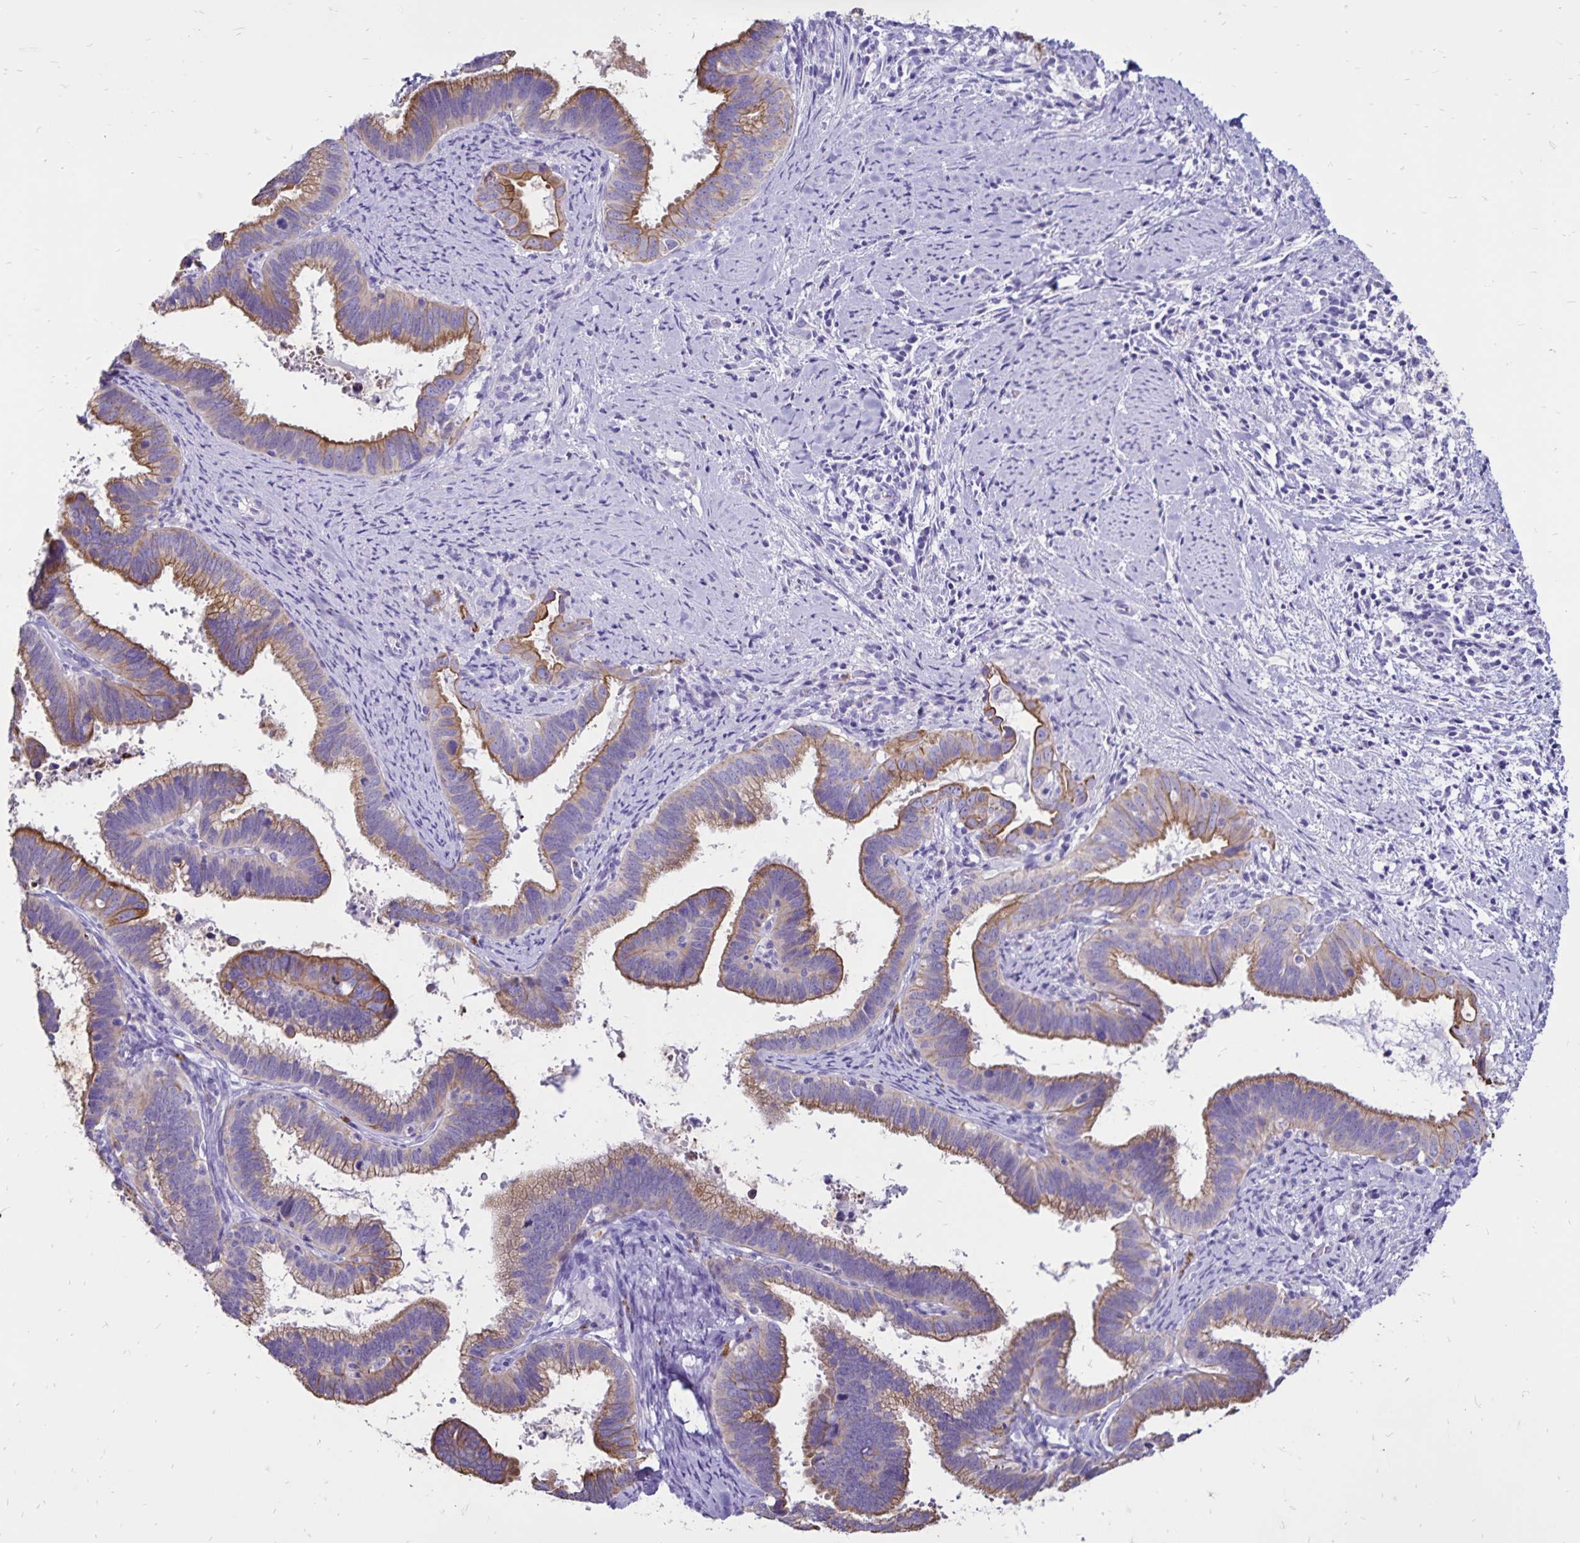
{"staining": {"intensity": "moderate", "quantity": "25%-75%", "location": "cytoplasmic/membranous"}, "tissue": "cervical cancer", "cell_type": "Tumor cells", "image_type": "cancer", "snomed": [{"axis": "morphology", "description": "Adenocarcinoma, NOS"}, {"axis": "topography", "description": "Cervix"}], "caption": "Immunohistochemical staining of human cervical cancer (adenocarcinoma) shows medium levels of moderate cytoplasmic/membranous protein expression in approximately 25%-75% of tumor cells.", "gene": "EVPL", "patient": {"sex": "female", "age": 61}}